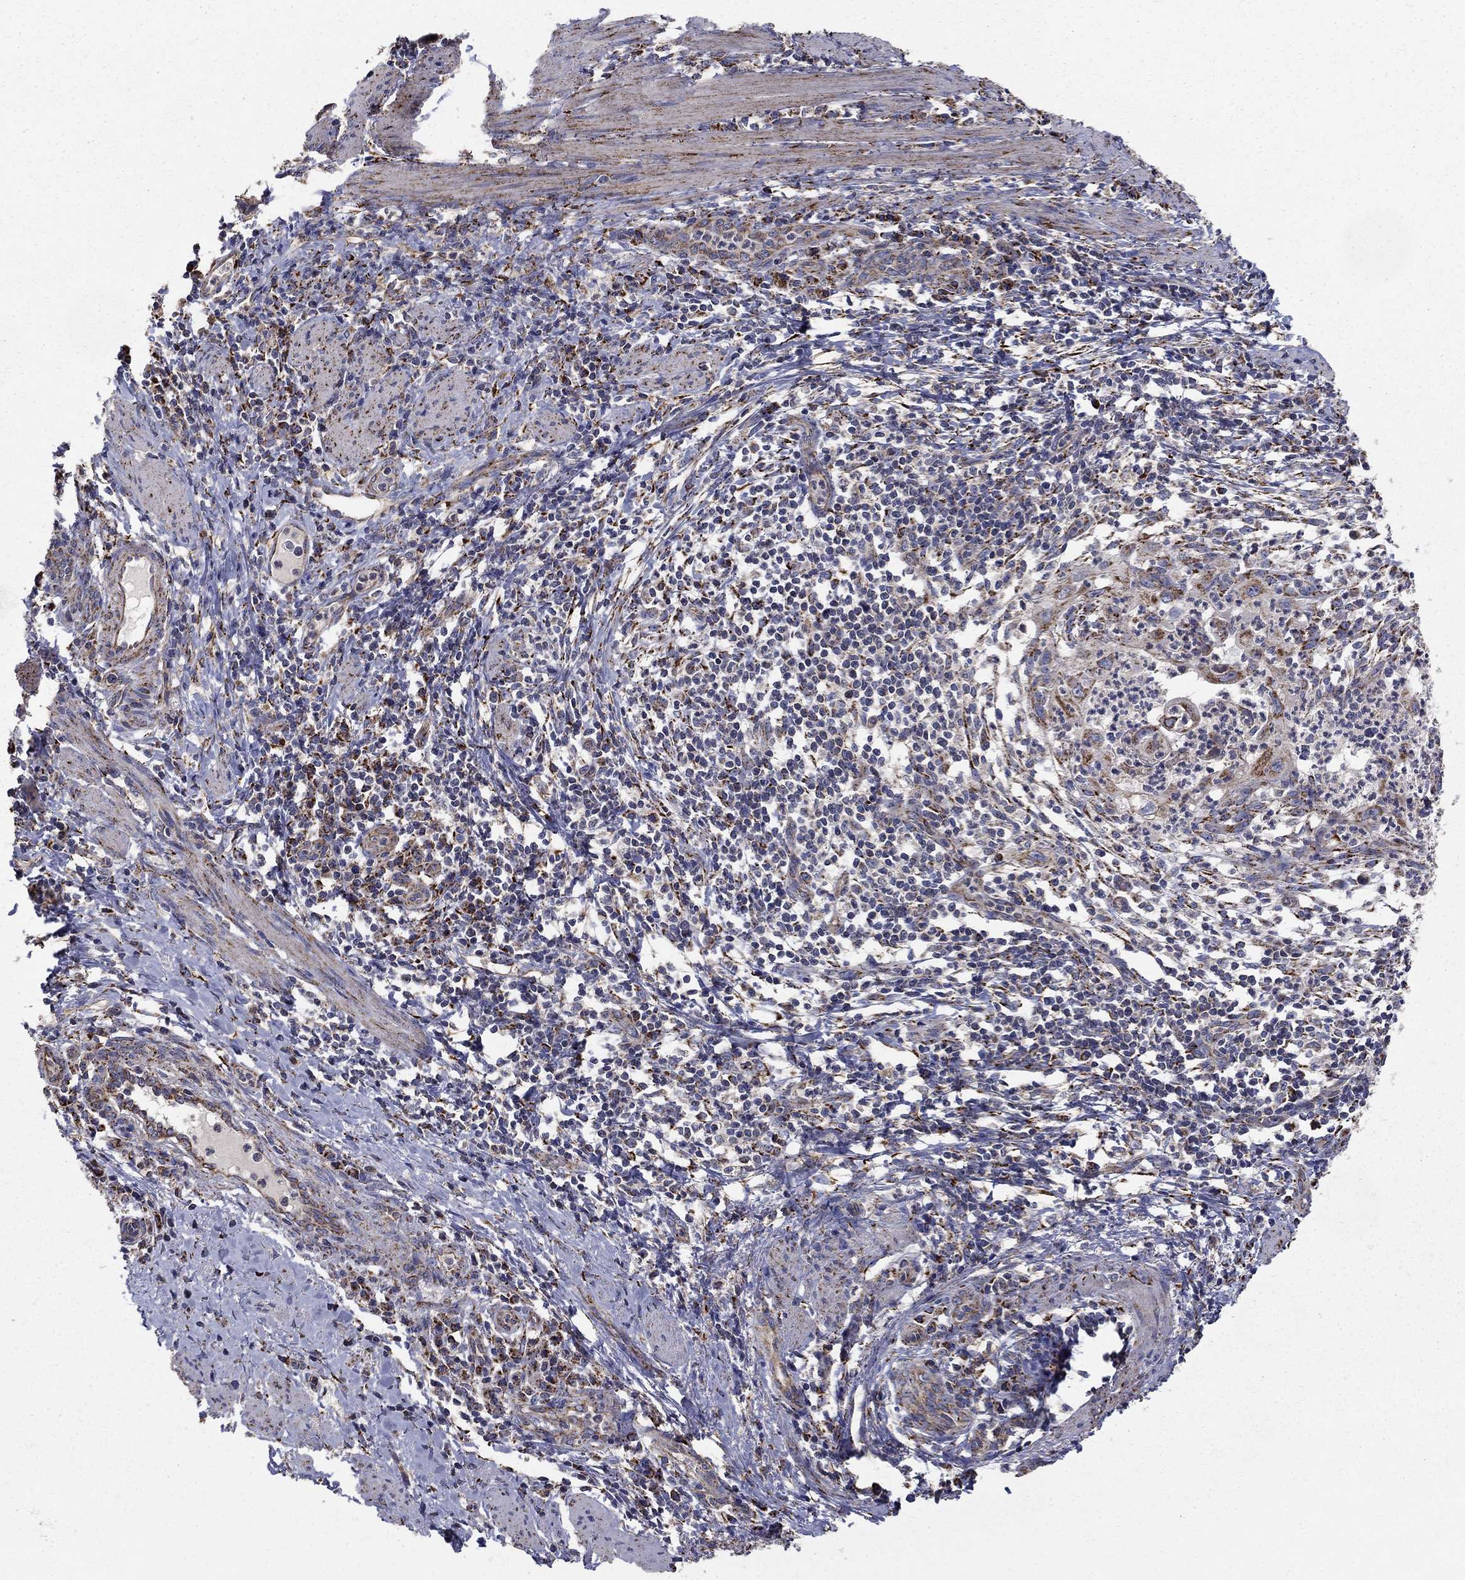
{"staining": {"intensity": "strong", "quantity": "25%-75%", "location": "cytoplasmic/membranous"}, "tissue": "cervical cancer", "cell_type": "Tumor cells", "image_type": "cancer", "snomed": [{"axis": "morphology", "description": "Squamous cell carcinoma, NOS"}, {"axis": "topography", "description": "Cervix"}], "caption": "This image demonstrates cervical cancer (squamous cell carcinoma) stained with IHC to label a protein in brown. The cytoplasmic/membranous of tumor cells show strong positivity for the protein. Nuclei are counter-stained blue.", "gene": "GCSH", "patient": {"sex": "female", "age": 26}}